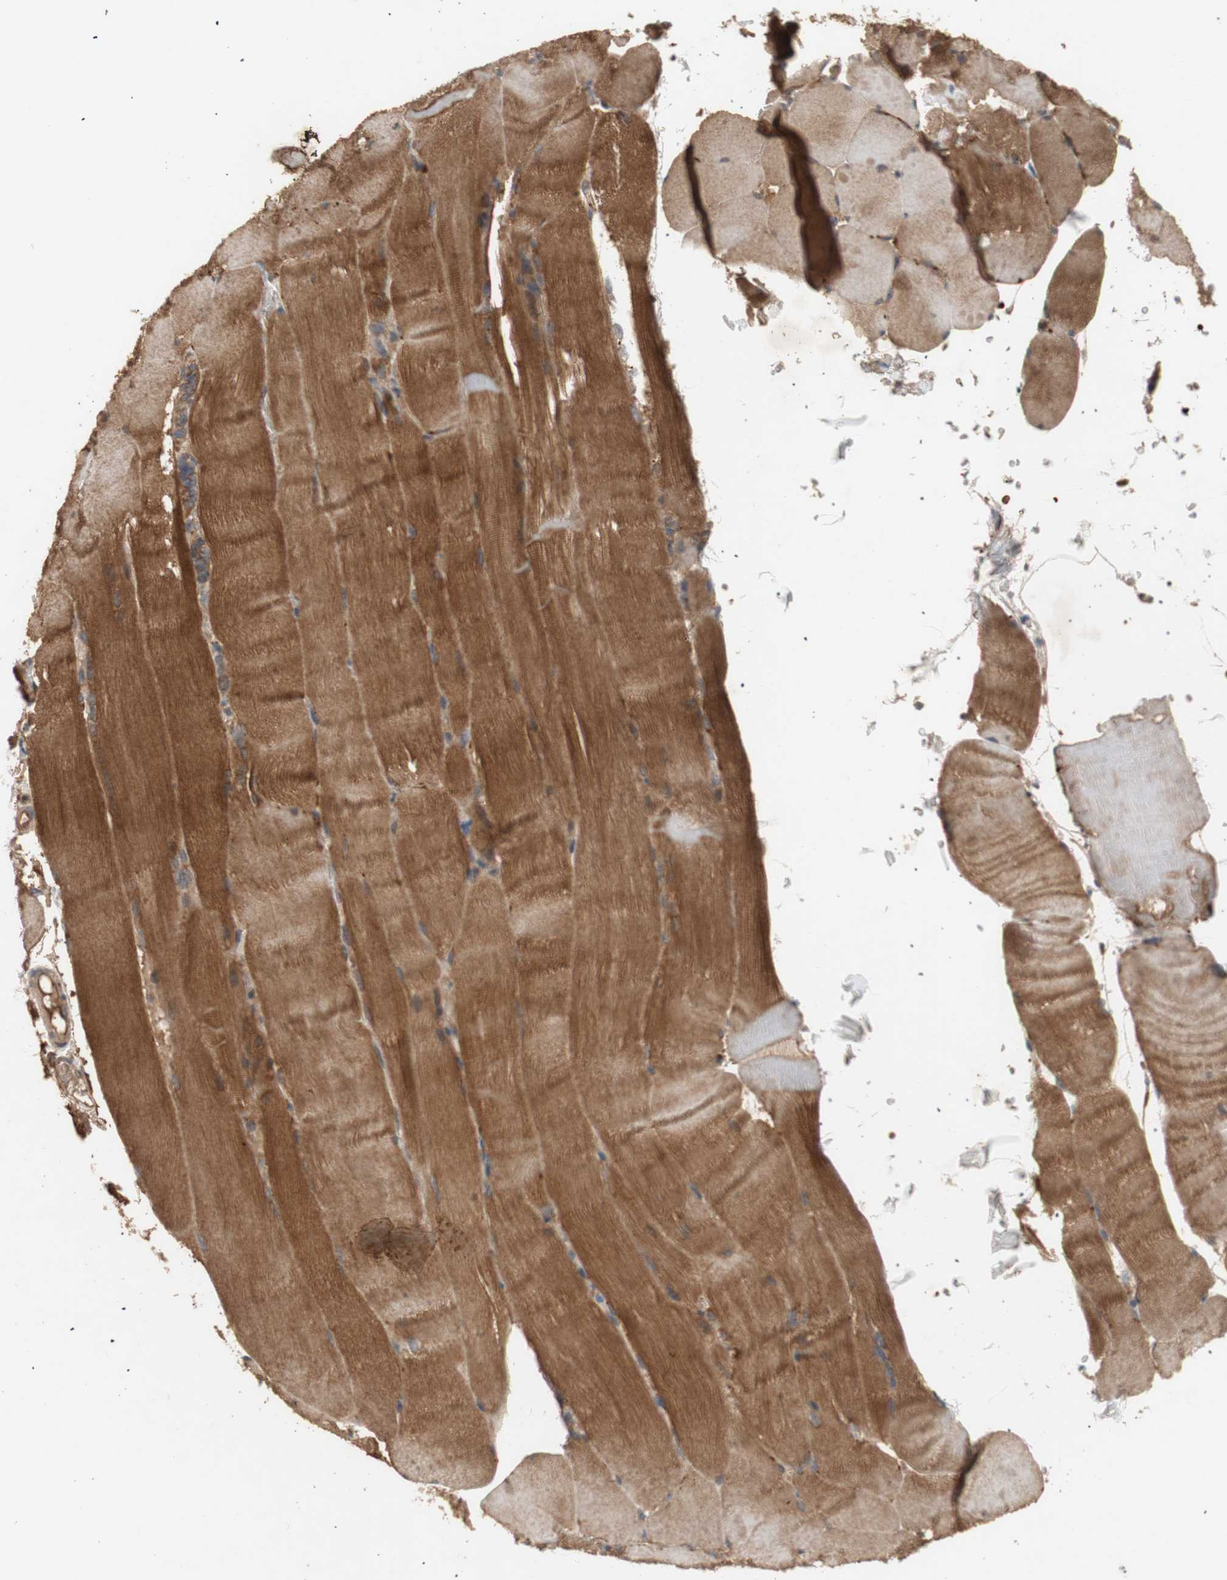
{"staining": {"intensity": "moderate", "quantity": ">75%", "location": "cytoplasmic/membranous"}, "tissue": "skeletal muscle", "cell_type": "Myocytes", "image_type": "normal", "snomed": [{"axis": "morphology", "description": "Normal tissue, NOS"}, {"axis": "topography", "description": "Skin"}, {"axis": "topography", "description": "Skeletal muscle"}], "caption": "DAB (3,3'-diaminobenzidine) immunohistochemical staining of unremarkable human skeletal muscle reveals moderate cytoplasmic/membranous protein staining in approximately >75% of myocytes.", "gene": "PKN1", "patient": {"sex": "male", "age": 83}}